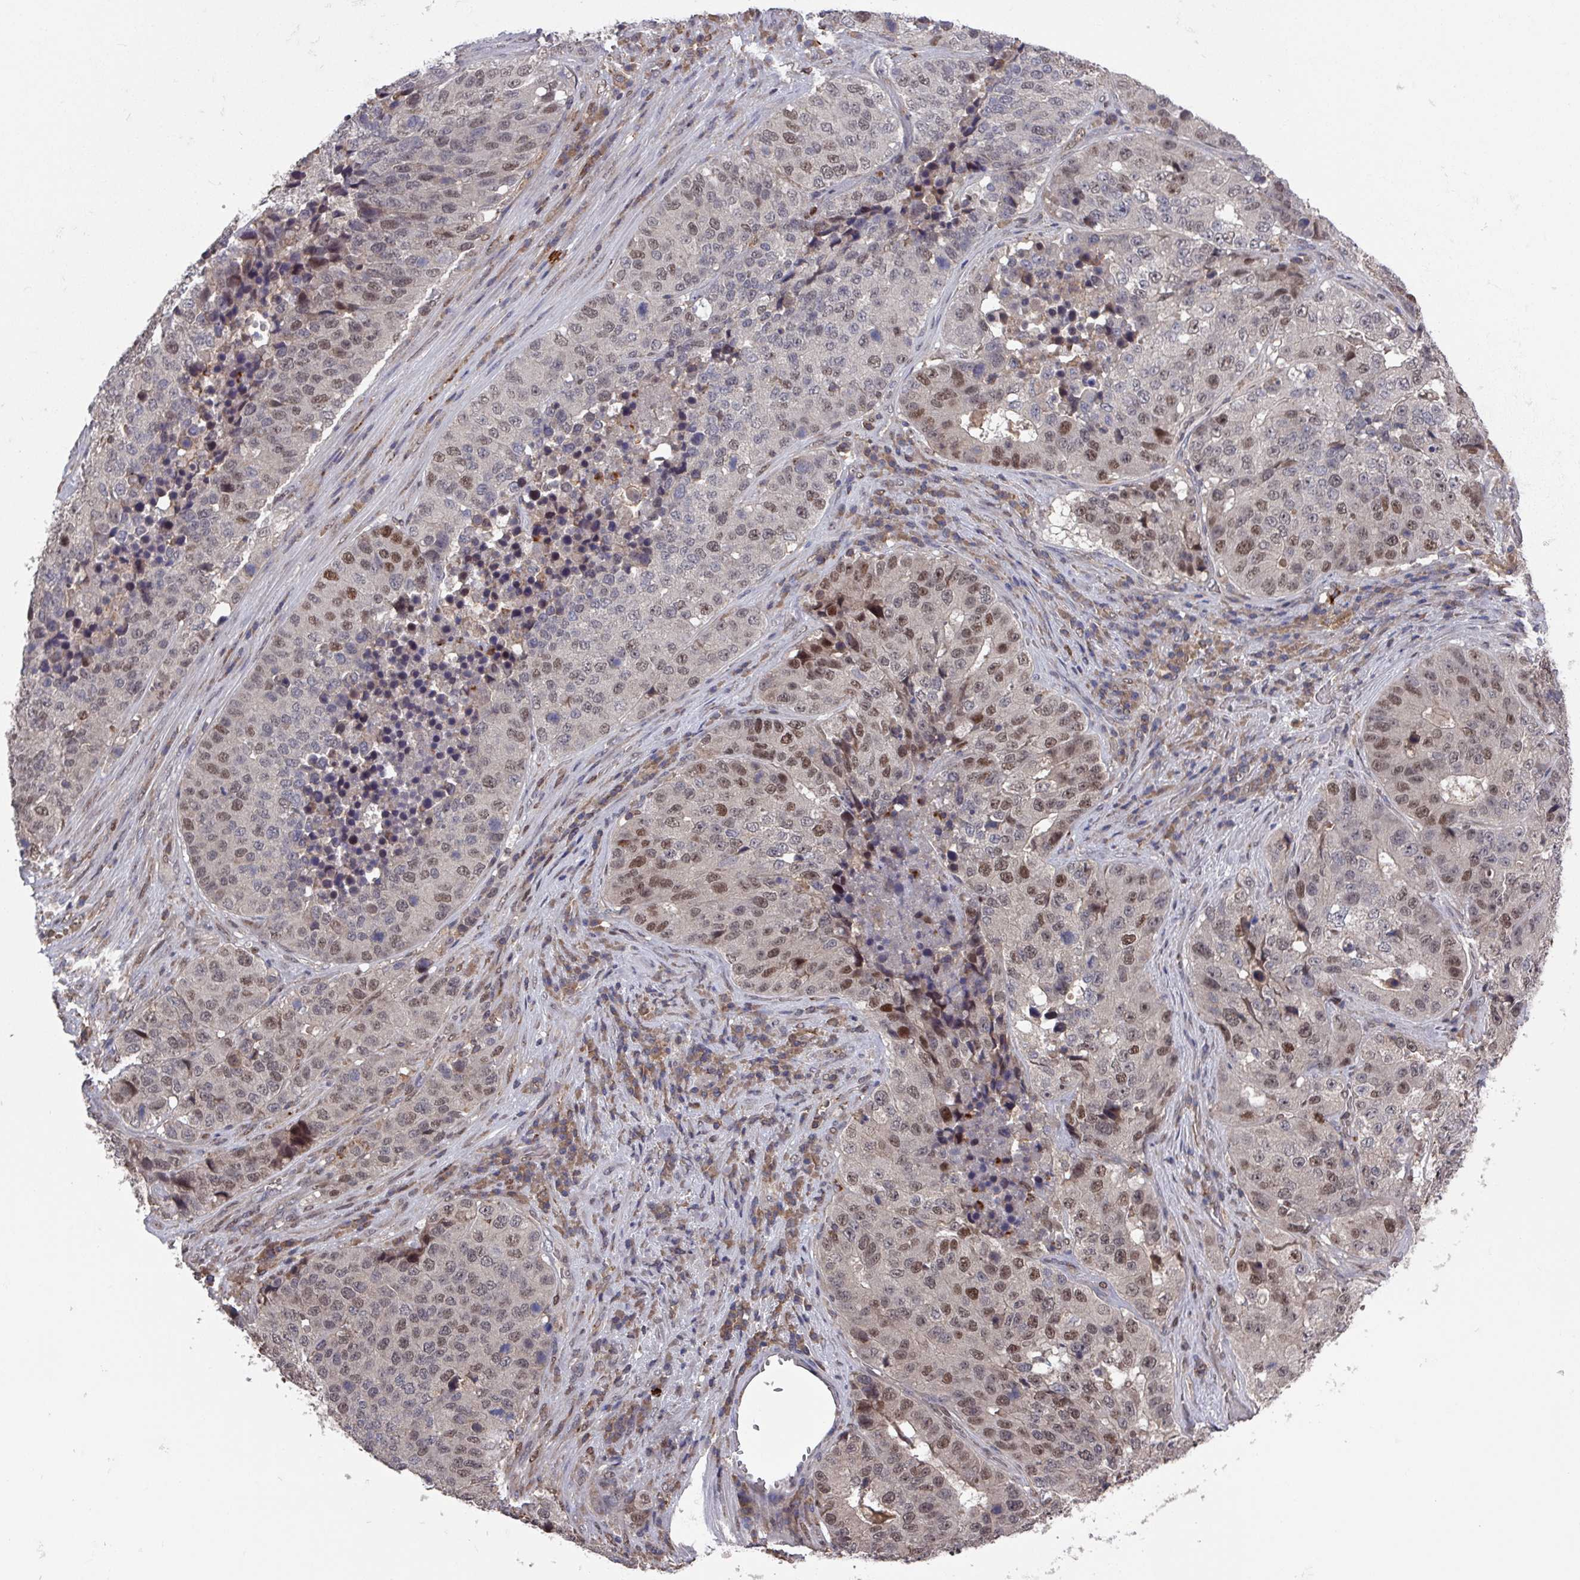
{"staining": {"intensity": "moderate", "quantity": "25%-75%", "location": "nuclear"}, "tissue": "stomach cancer", "cell_type": "Tumor cells", "image_type": "cancer", "snomed": [{"axis": "morphology", "description": "Adenocarcinoma, NOS"}, {"axis": "topography", "description": "Stomach"}], "caption": "Adenocarcinoma (stomach) tissue exhibits moderate nuclear staining in approximately 25%-75% of tumor cells", "gene": "PRRX1", "patient": {"sex": "male", "age": 71}}